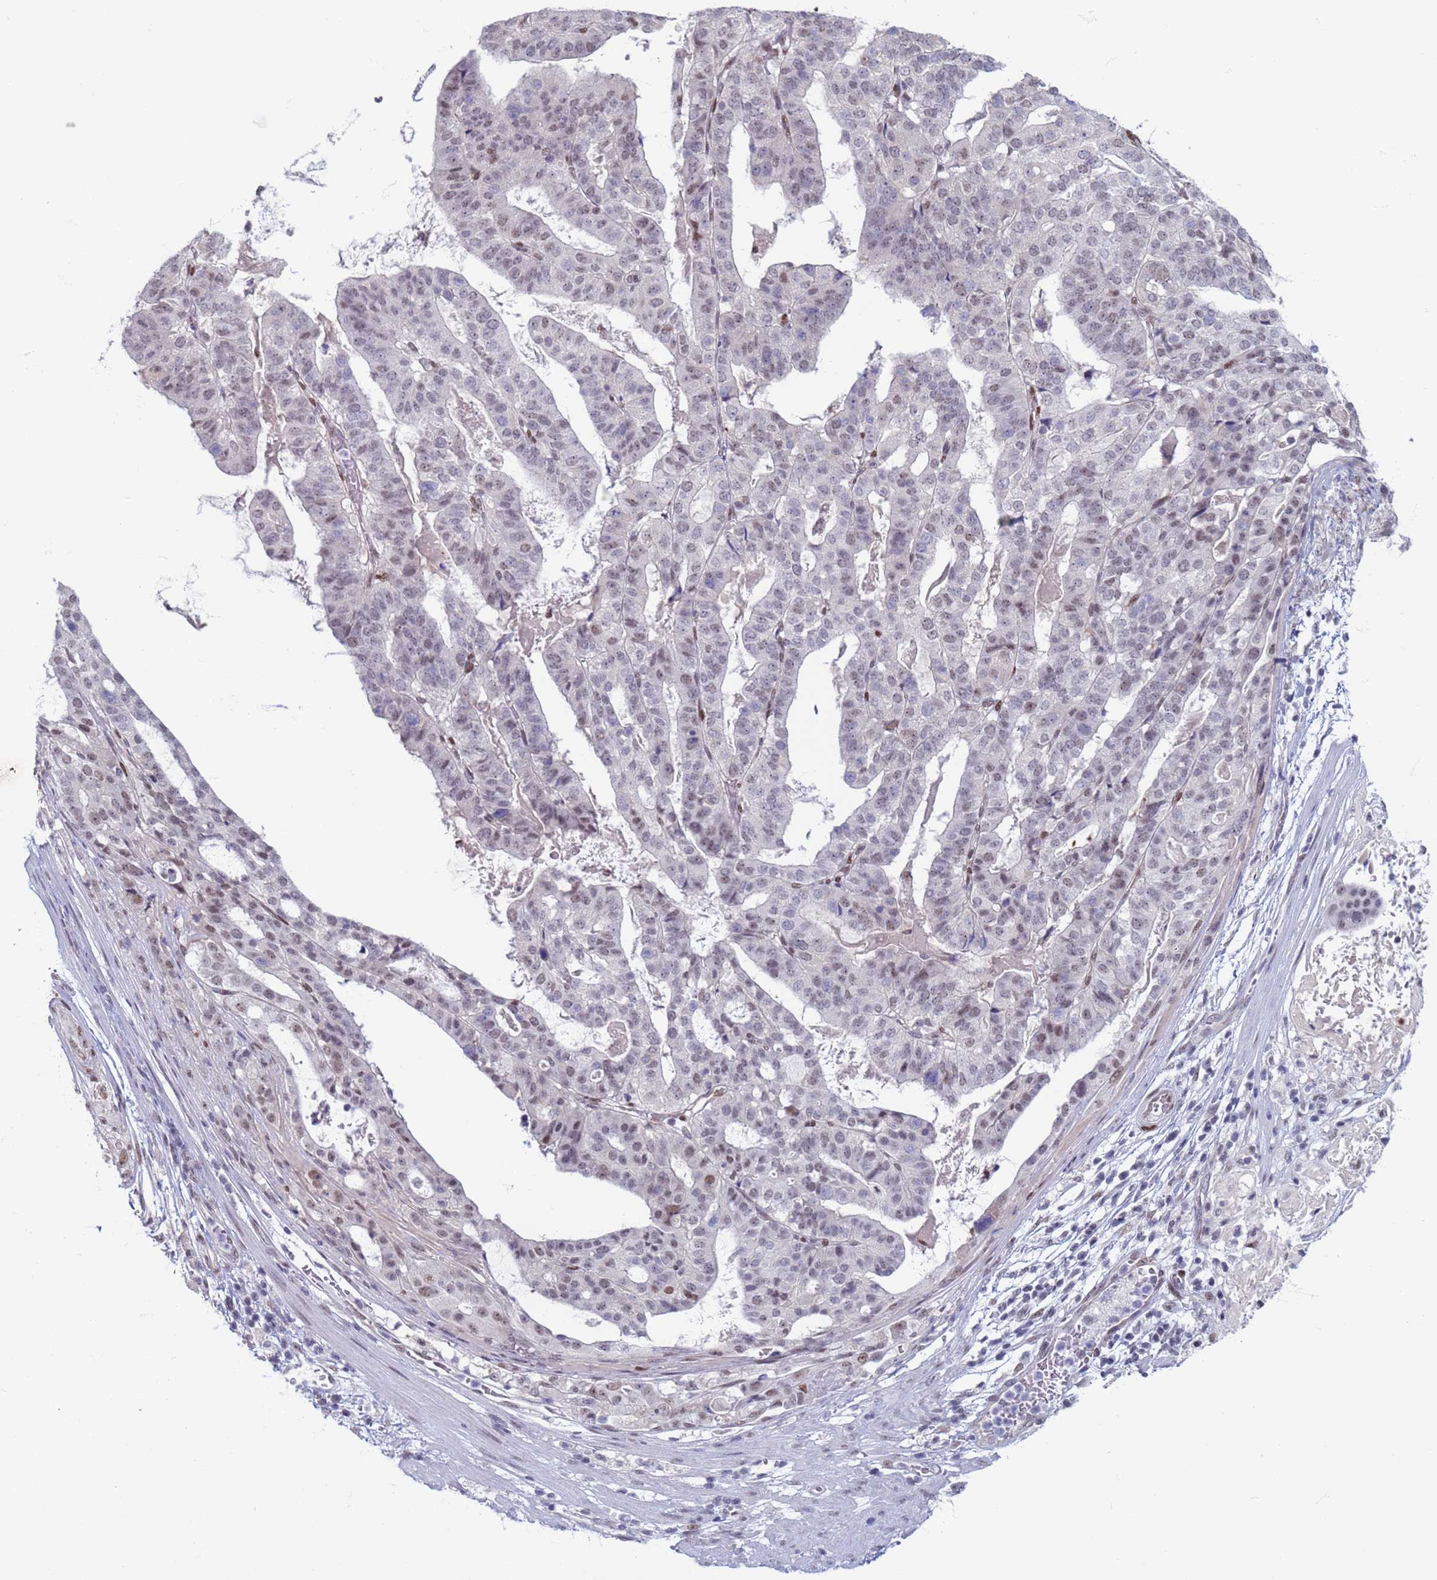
{"staining": {"intensity": "weak", "quantity": "<25%", "location": "nuclear"}, "tissue": "stomach cancer", "cell_type": "Tumor cells", "image_type": "cancer", "snomed": [{"axis": "morphology", "description": "Adenocarcinoma, NOS"}, {"axis": "topography", "description": "Stomach"}], "caption": "DAB (3,3'-diaminobenzidine) immunohistochemical staining of stomach cancer demonstrates no significant expression in tumor cells.", "gene": "SAE1", "patient": {"sex": "male", "age": 48}}